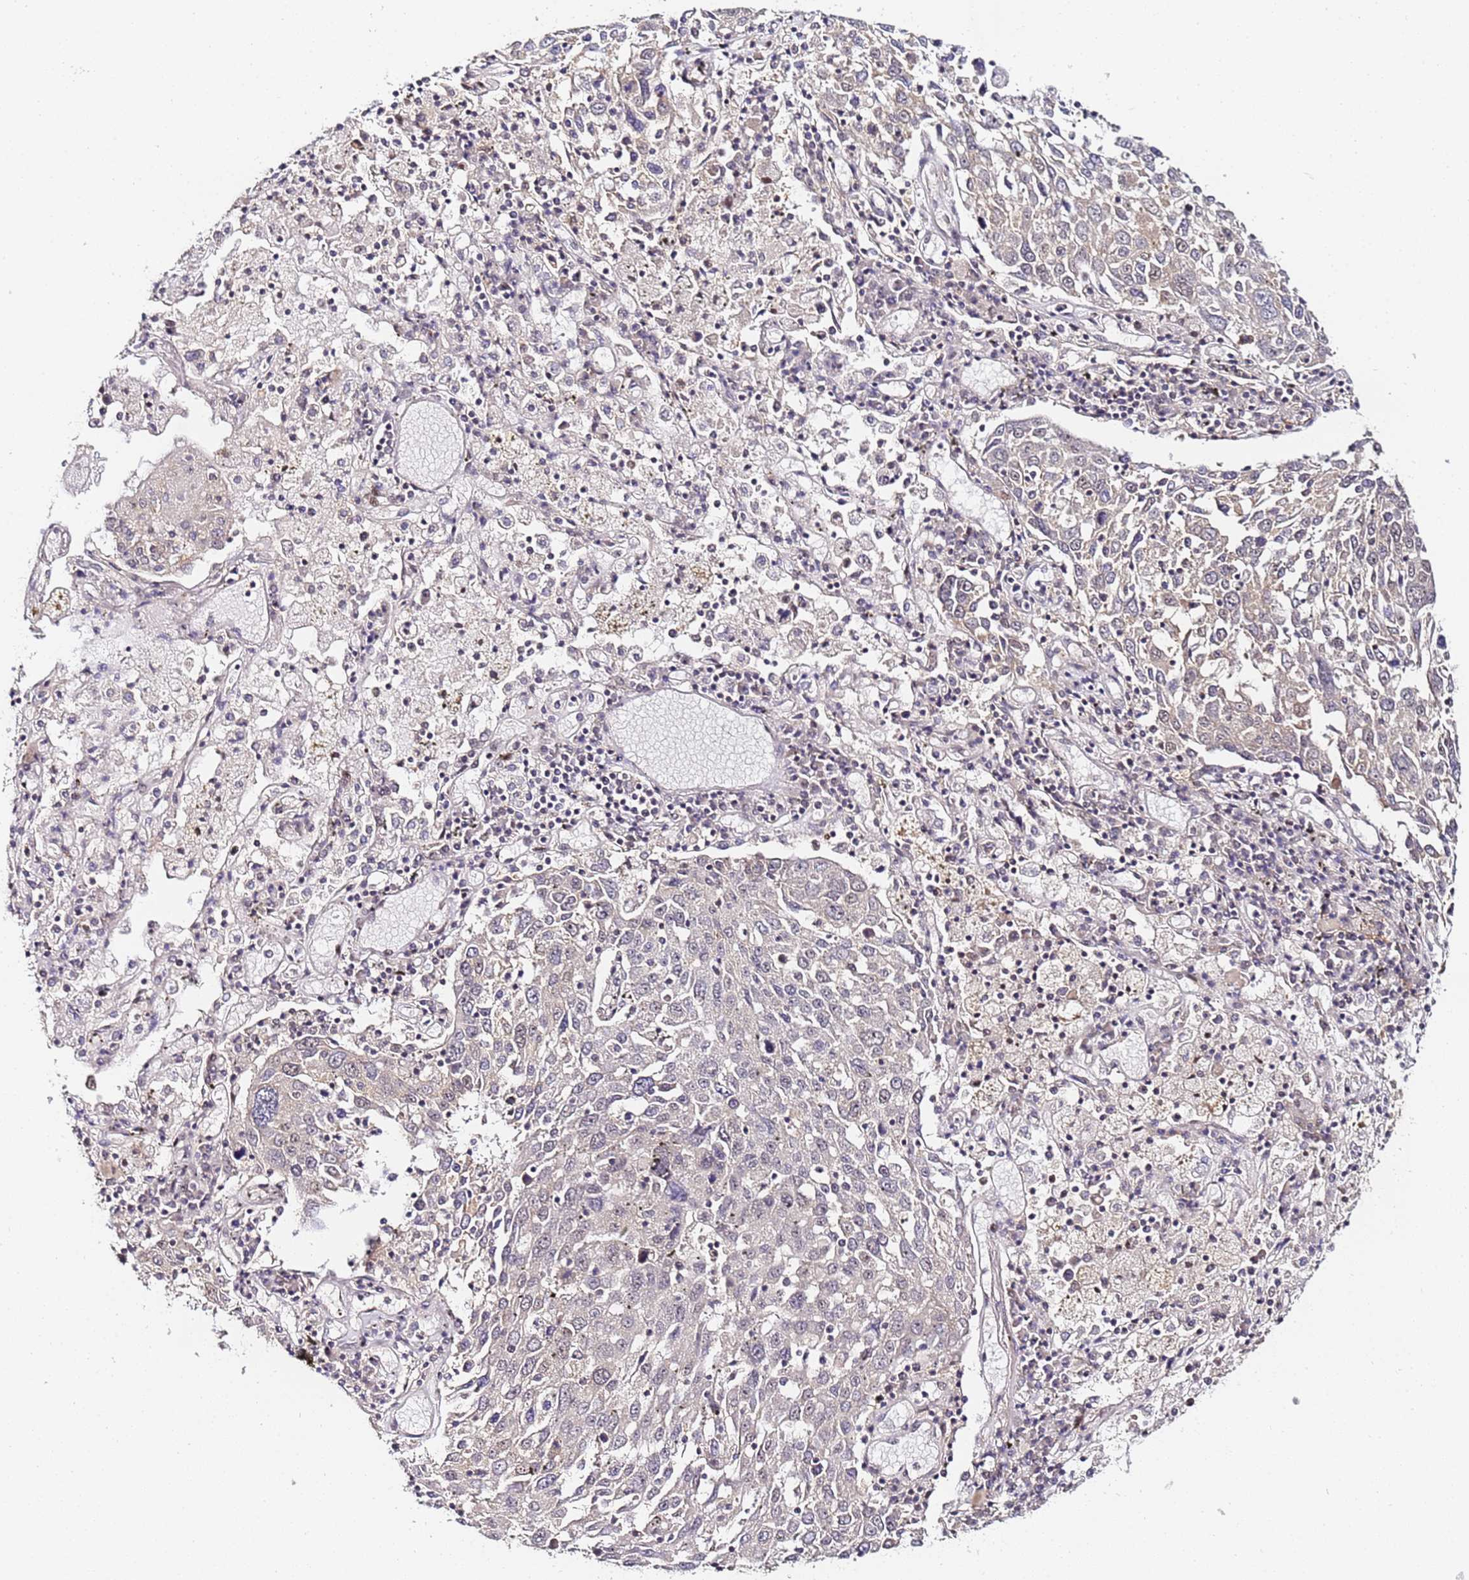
{"staining": {"intensity": "negative", "quantity": "none", "location": "none"}, "tissue": "lung cancer", "cell_type": "Tumor cells", "image_type": "cancer", "snomed": [{"axis": "morphology", "description": "Squamous cell carcinoma, NOS"}, {"axis": "topography", "description": "Lung"}], "caption": "A histopathology image of human lung squamous cell carcinoma is negative for staining in tumor cells.", "gene": "LSM3", "patient": {"sex": "male", "age": 65}}